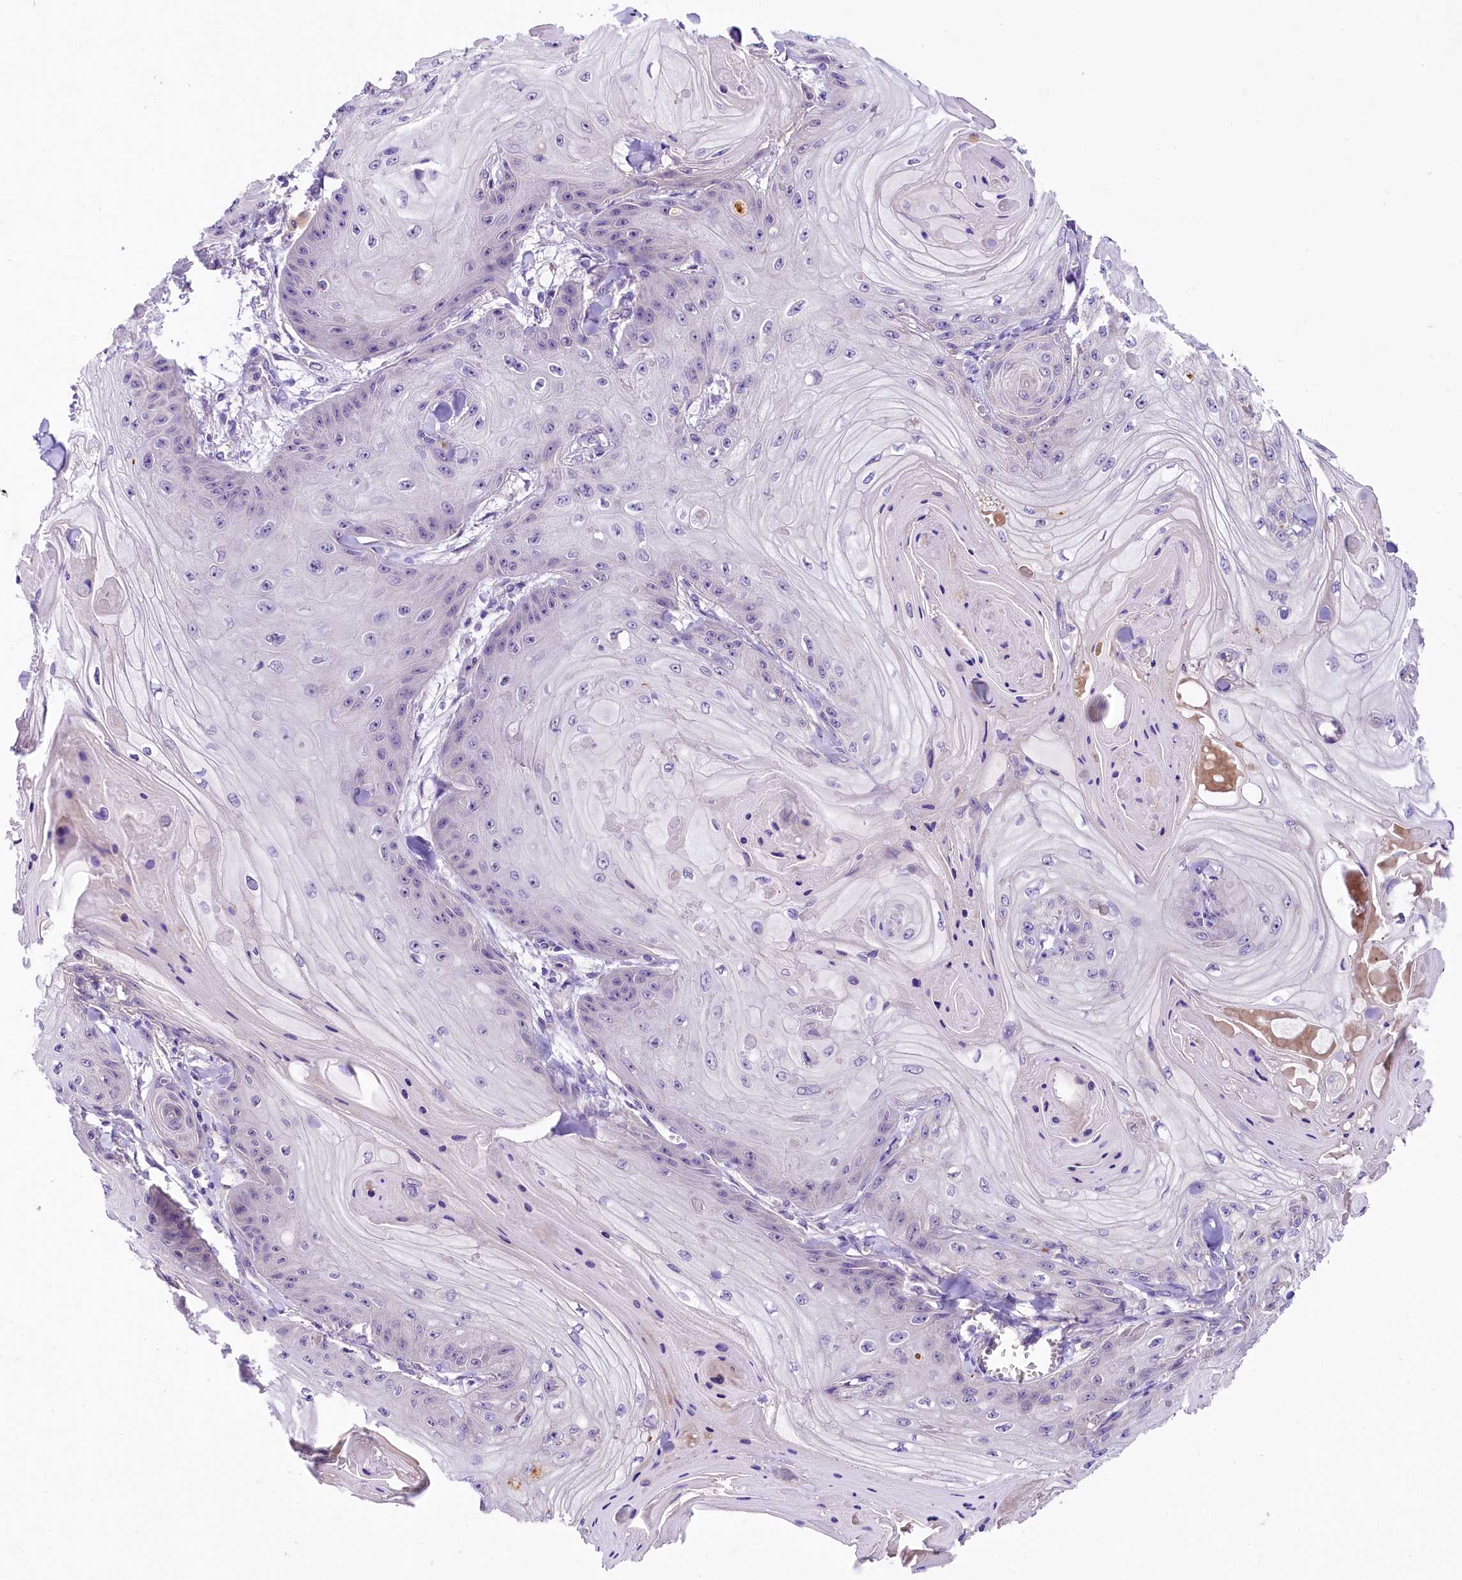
{"staining": {"intensity": "negative", "quantity": "none", "location": "none"}, "tissue": "skin cancer", "cell_type": "Tumor cells", "image_type": "cancer", "snomed": [{"axis": "morphology", "description": "Squamous cell carcinoma, NOS"}, {"axis": "topography", "description": "Skin"}], "caption": "Immunohistochemical staining of human skin squamous cell carcinoma reveals no significant positivity in tumor cells. The staining was performed using DAB to visualize the protein expression in brown, while the nuclei were stained in blue with hematoxylin (Magnification: 20x).", "gene": "UBXN6", "patient": {"sex": "male", "age": 74}}